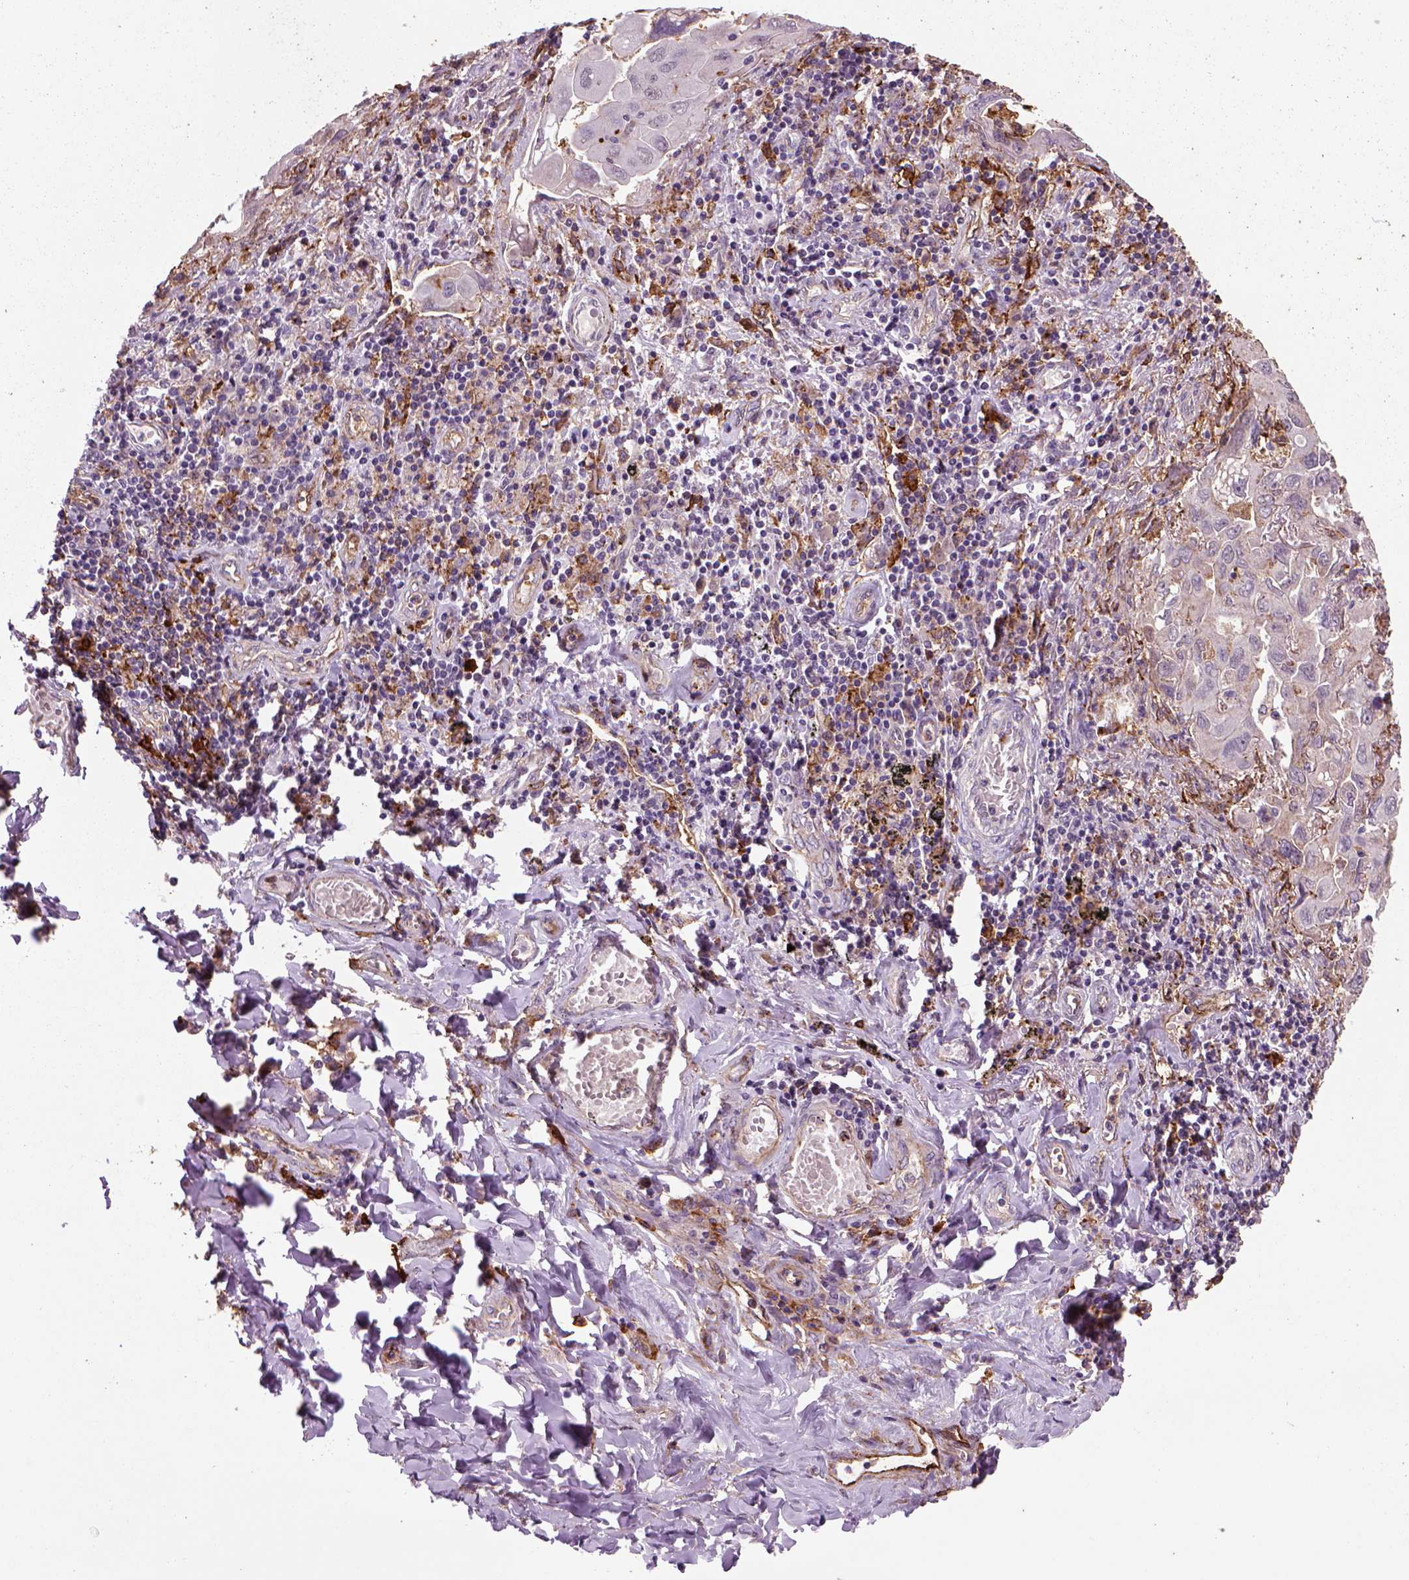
{"staining": {"intensity": "negative", "quantity": "none", "location": "none"}, "tissue": "lung cancer", "cell_type": "Tumor cells", "image_type": "cancer", "snomed": [{"axis": "morphology", "description": "Adenocarcinoma, NOS"}, {"axis": "topography", "description": "Lung"}], "caption": "DAB immunohistochemical staining of adenocarcinoma (lung) reveals no significant positivity in tumor cells.", "gene": "MARCKS", "patient": {"sex": "male", "age": 64}}